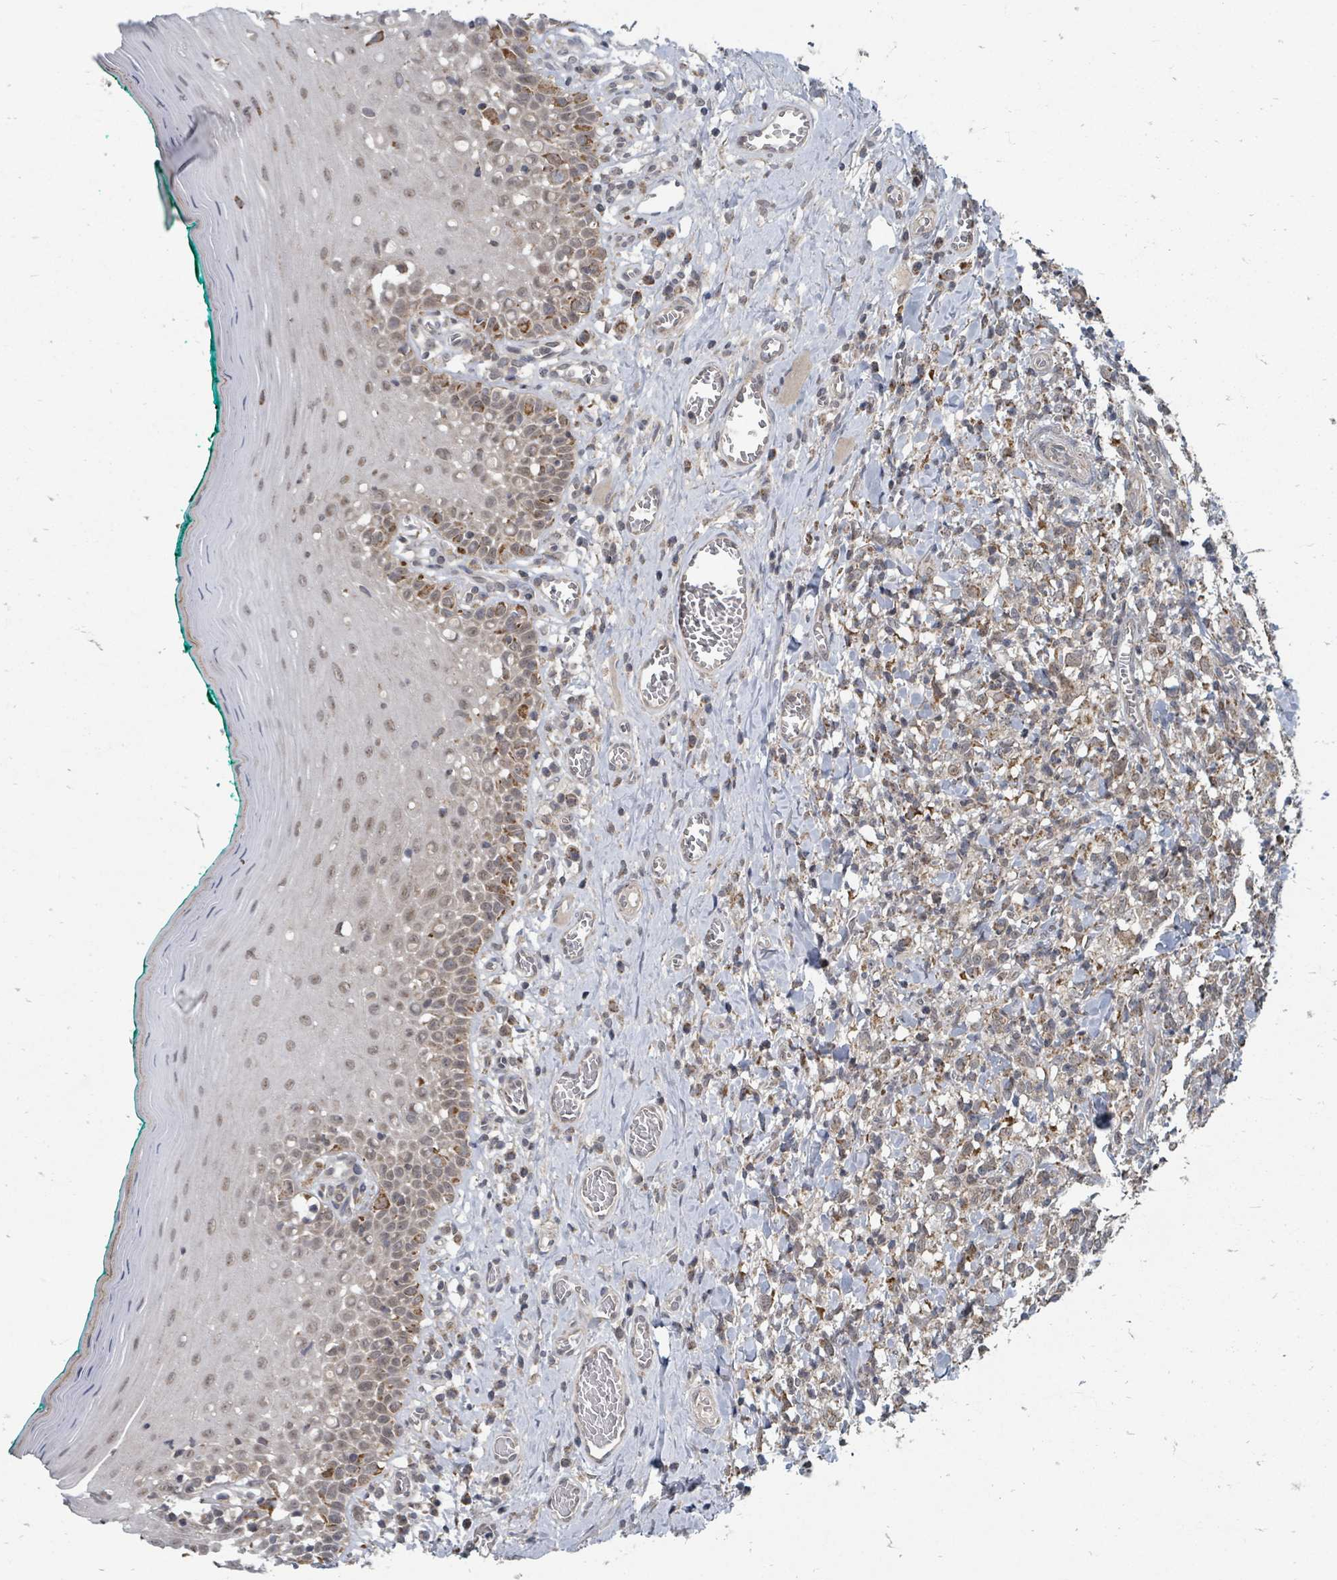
{"staining": {"intensity": "weak", "quantity": "25%-75%", "location": "cytoplasmic/membranous,nuclear"}, "tissue": "oral mucosa", "cell_type": "Squamous epithelial cells", "image_type": "normal", "snomed": [{"axis": "morphology", "description": "Normal tissue, NOS"}, {"axis": "topography", "description": "Oral tissue"}], "caption": "Squamous epithelial cells exhibit low levels of weak cytoplasmic/membranous,nuclear staining in approximately 25%-75% of cells in benign oral mucosa.", "gene": "MAGOHB", "patient": {"sex": "female", "age": 83}}